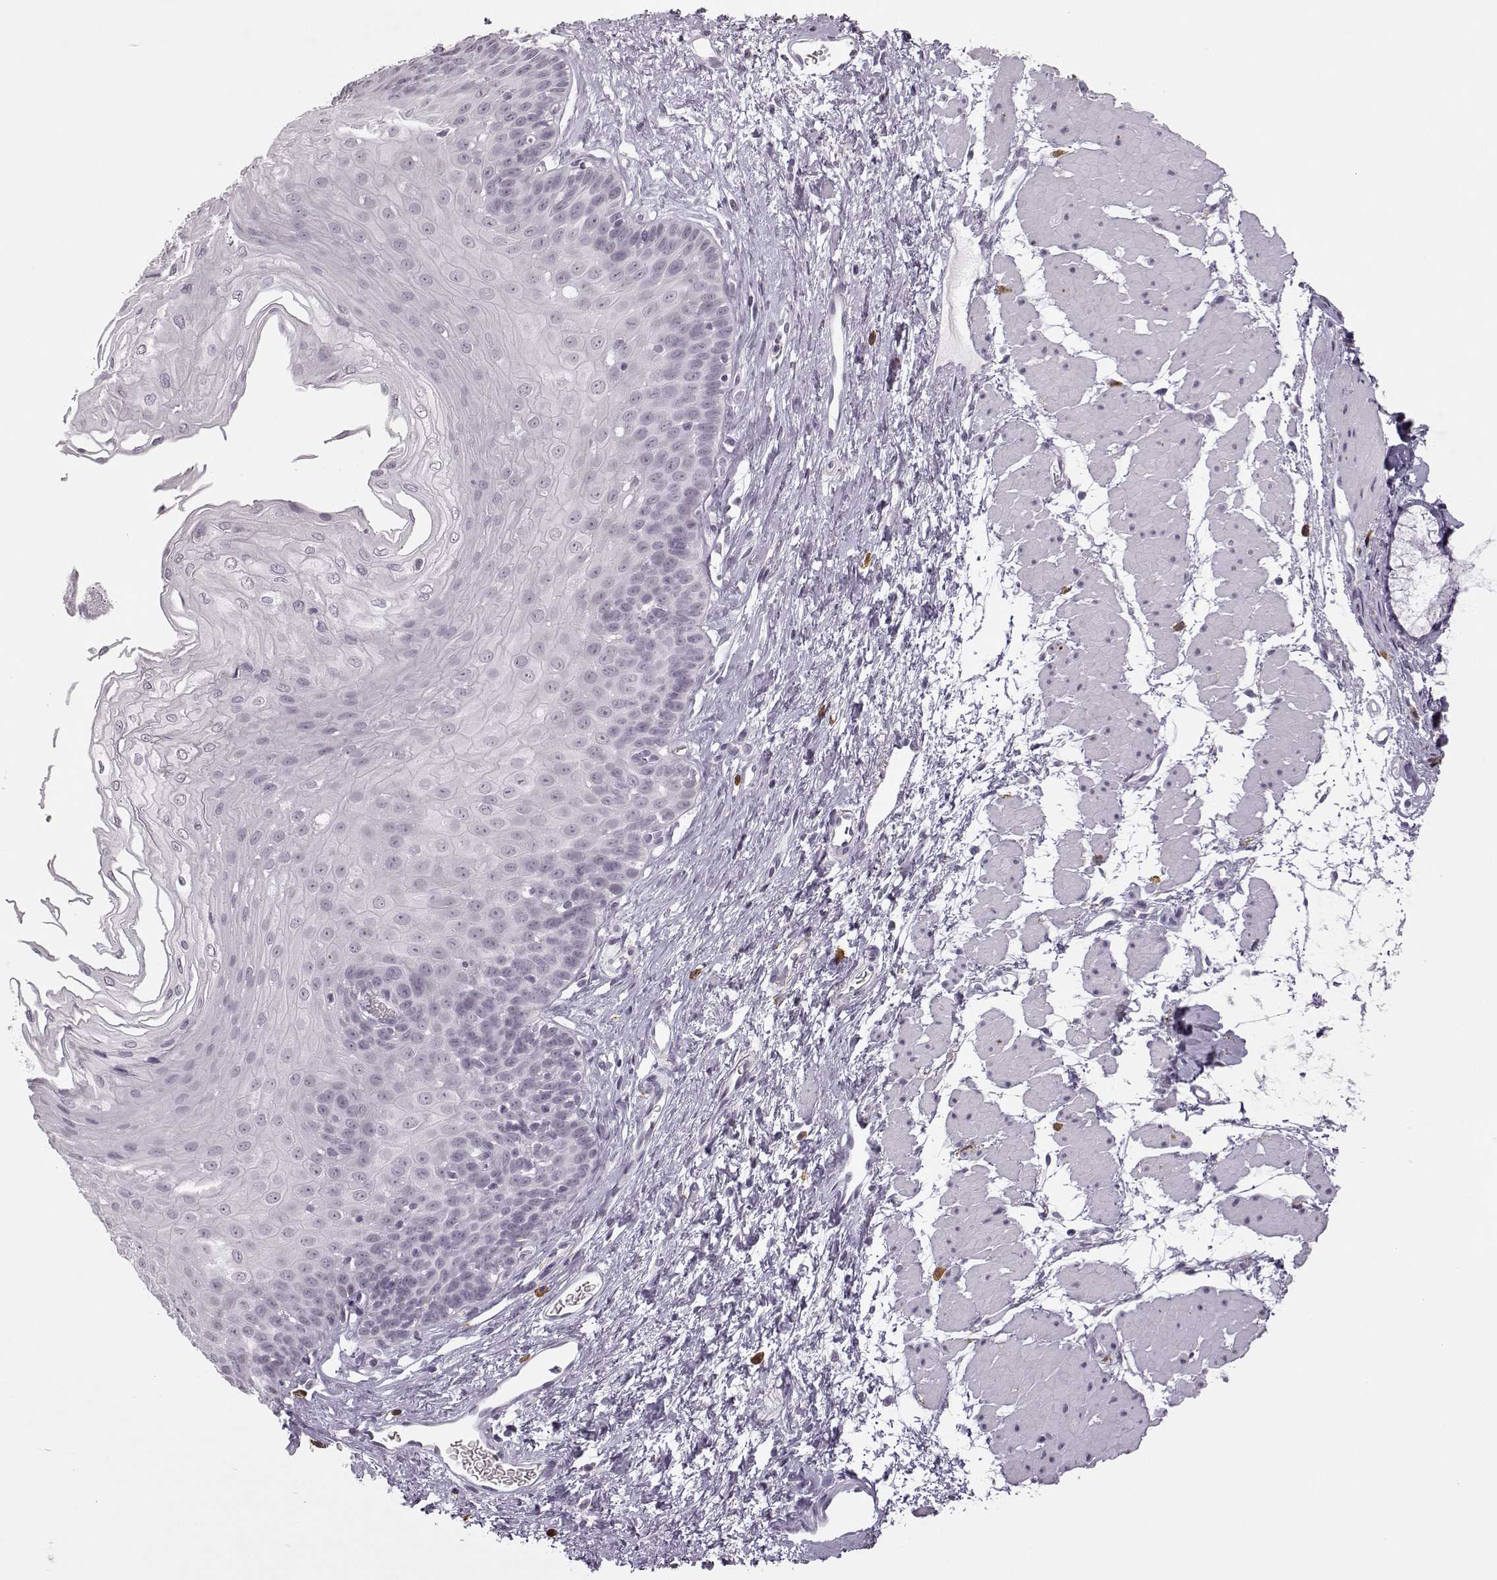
{"staining": {"intensity": "negative", "quantity": "none", "location": "none"}, "tissue": "esophagus", "cell_type": "Squamous epithelial cells", "image_type": "normal", "snomed": [{"axis": "morphology", "description": "Normal tissue, NOS"}, {"axis": "topography", "description": "Esophagus"}], "caption": "Immunohistochemical staining of benign esophagus demonstrates no significant expression in squamous epithelial cells.", "gene": "VGF", "patient": {"sex": "female", "age": 62}}